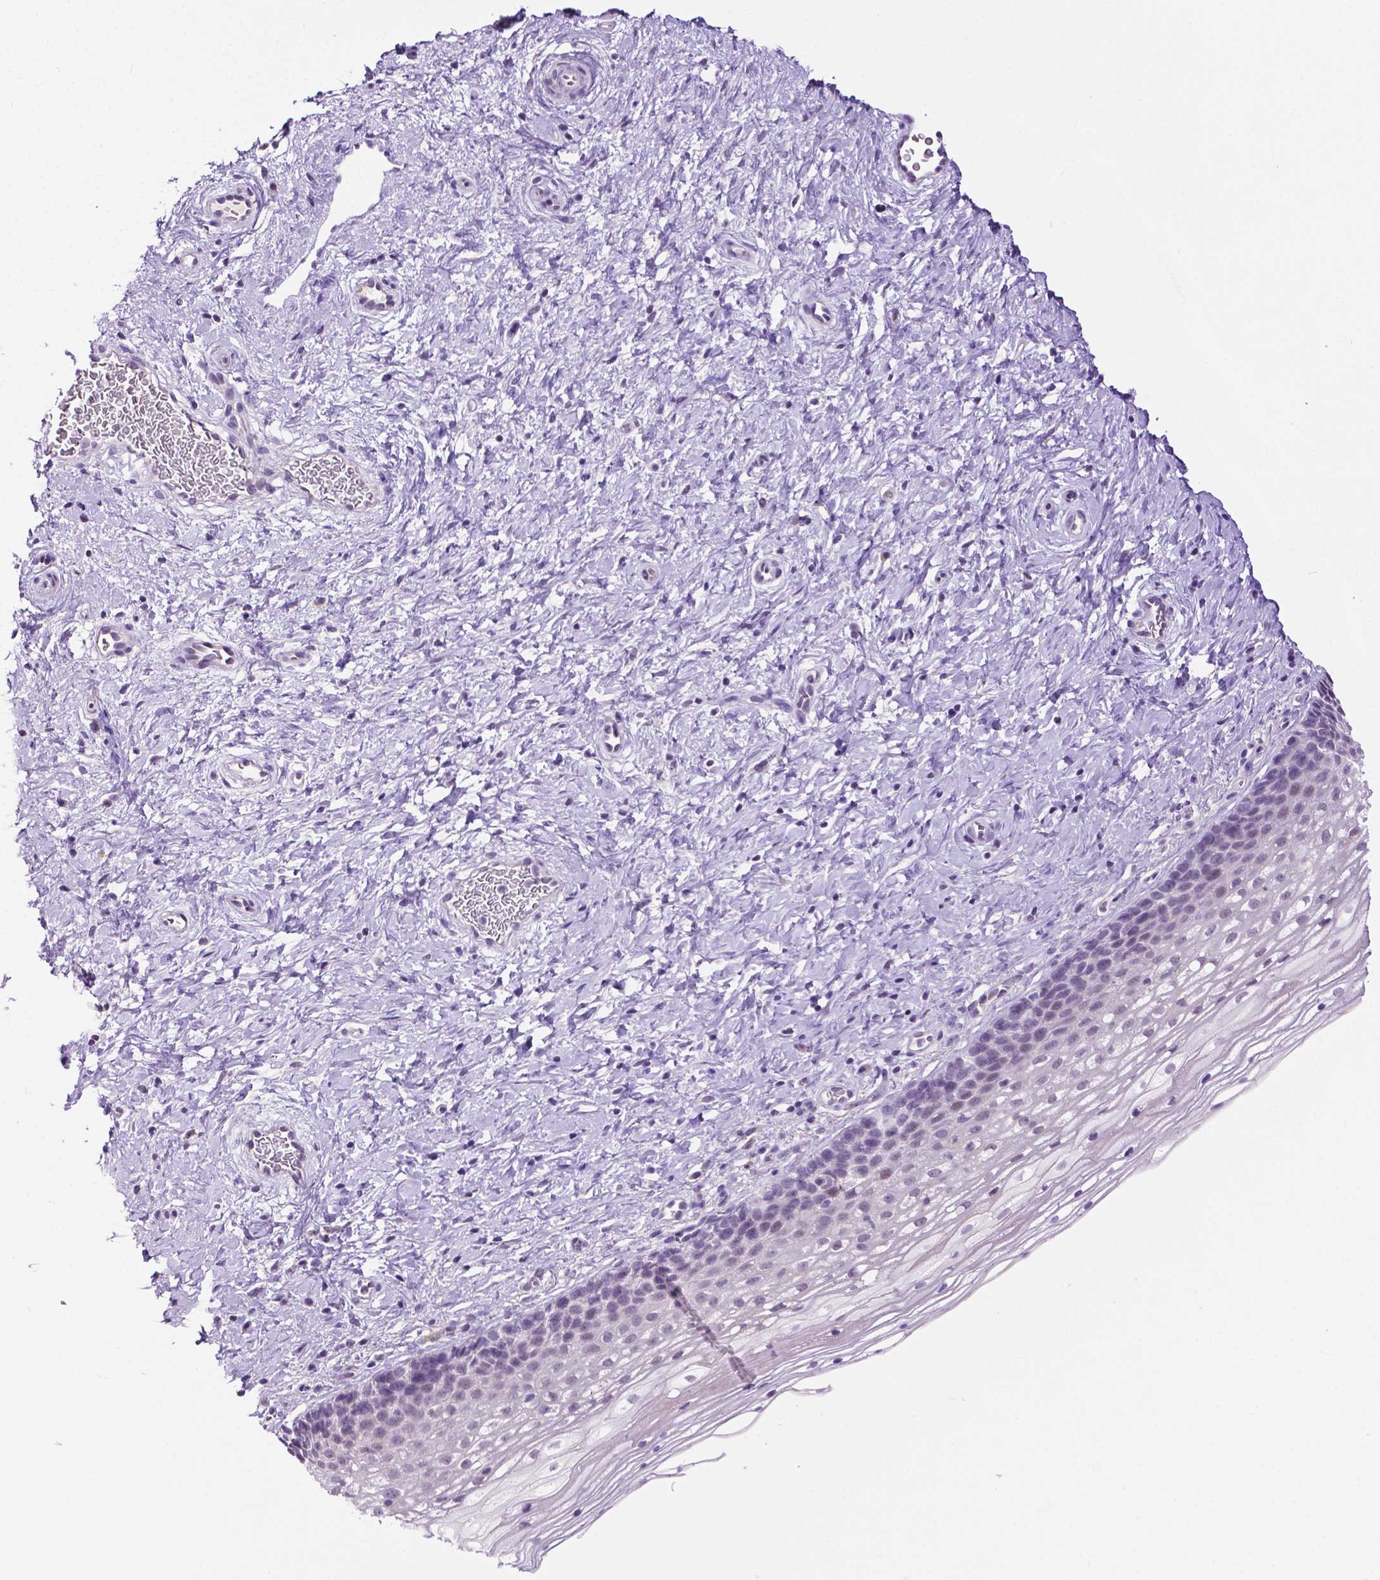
{"staining": {"intensity": "negative", "quantity": "none", "location": "none"}, "tissue": "cervix", "cell_type": "Glandular cells", "image_type": "normal", "snomed": [{"axis": "morphology", "description": "Normal tissue, NOS"}, {"axis": "topography", "description": "Cervix"}], "caption": "IHC of benign cervix reveals no positivity in glandular cells. The staining is performed using DAB (3,3'-diaminobenzidine) brown chromogen with nuclei counter-stained in using hematoxylin.", "gene": "MMP27", "patient": {"sex": "female", "age": 34}}